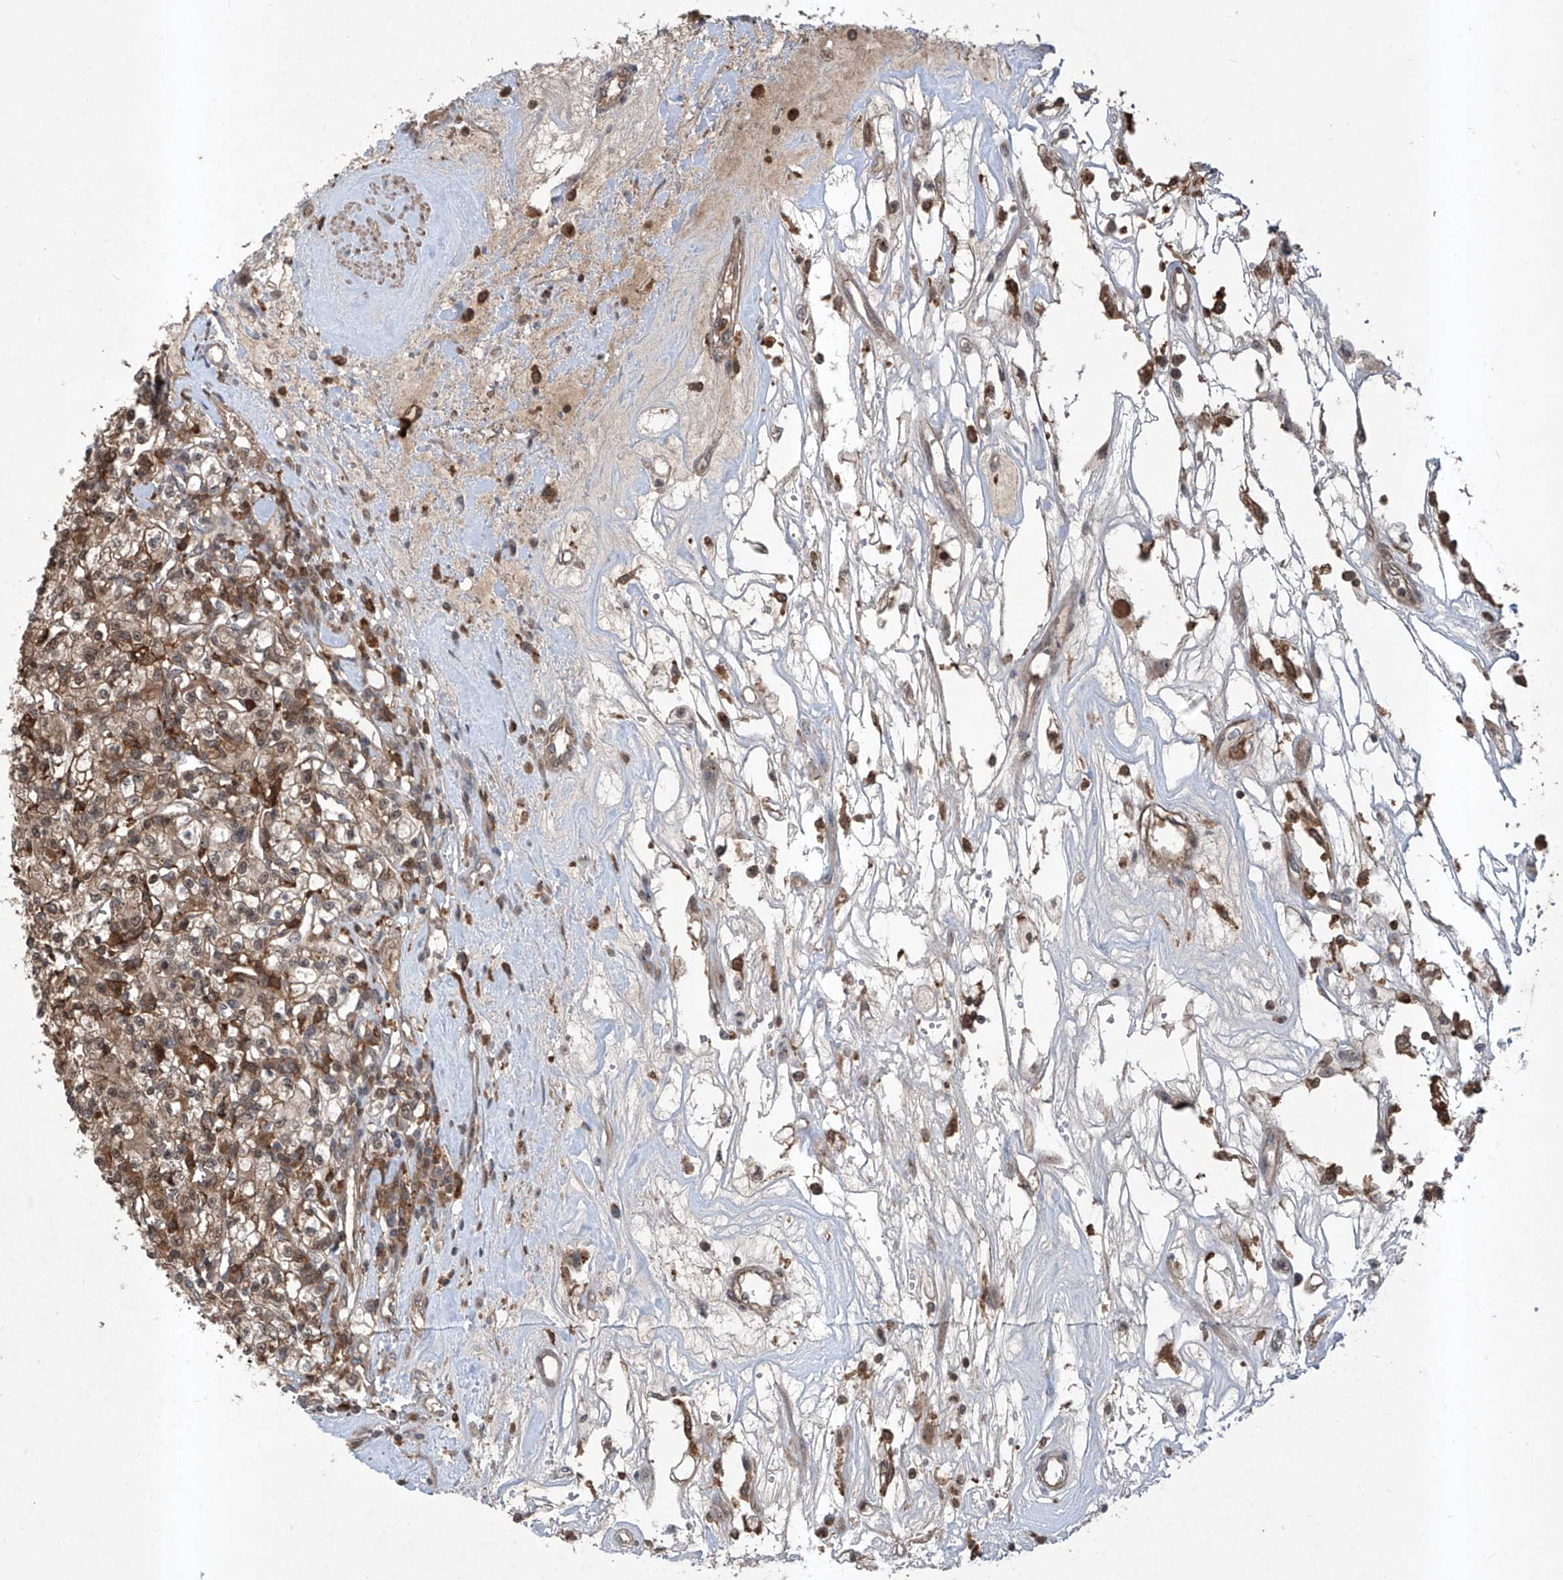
{"staining": {"intensity": "weak", "quantity": "25%-75%", "location": "cytoplasmic/membranous"}, "tissue": "renal cancer", "cell_type": "Tumor cells", "image_type": "cancer", "snomed": [{"axis": "morphology", "description": "Adenocarcinoma, NOS"}, {"axis": "topography", "description": "Kidney"}], "caption": "This is an image of immunohistochemistry (IHC) staining of adenocarcinoma (renal), which shows weak positivity in the cytoplasmic/membranous of tumor cells.", "gene": "HOXC8", "patient": {"sex": "female", "age": 59}}